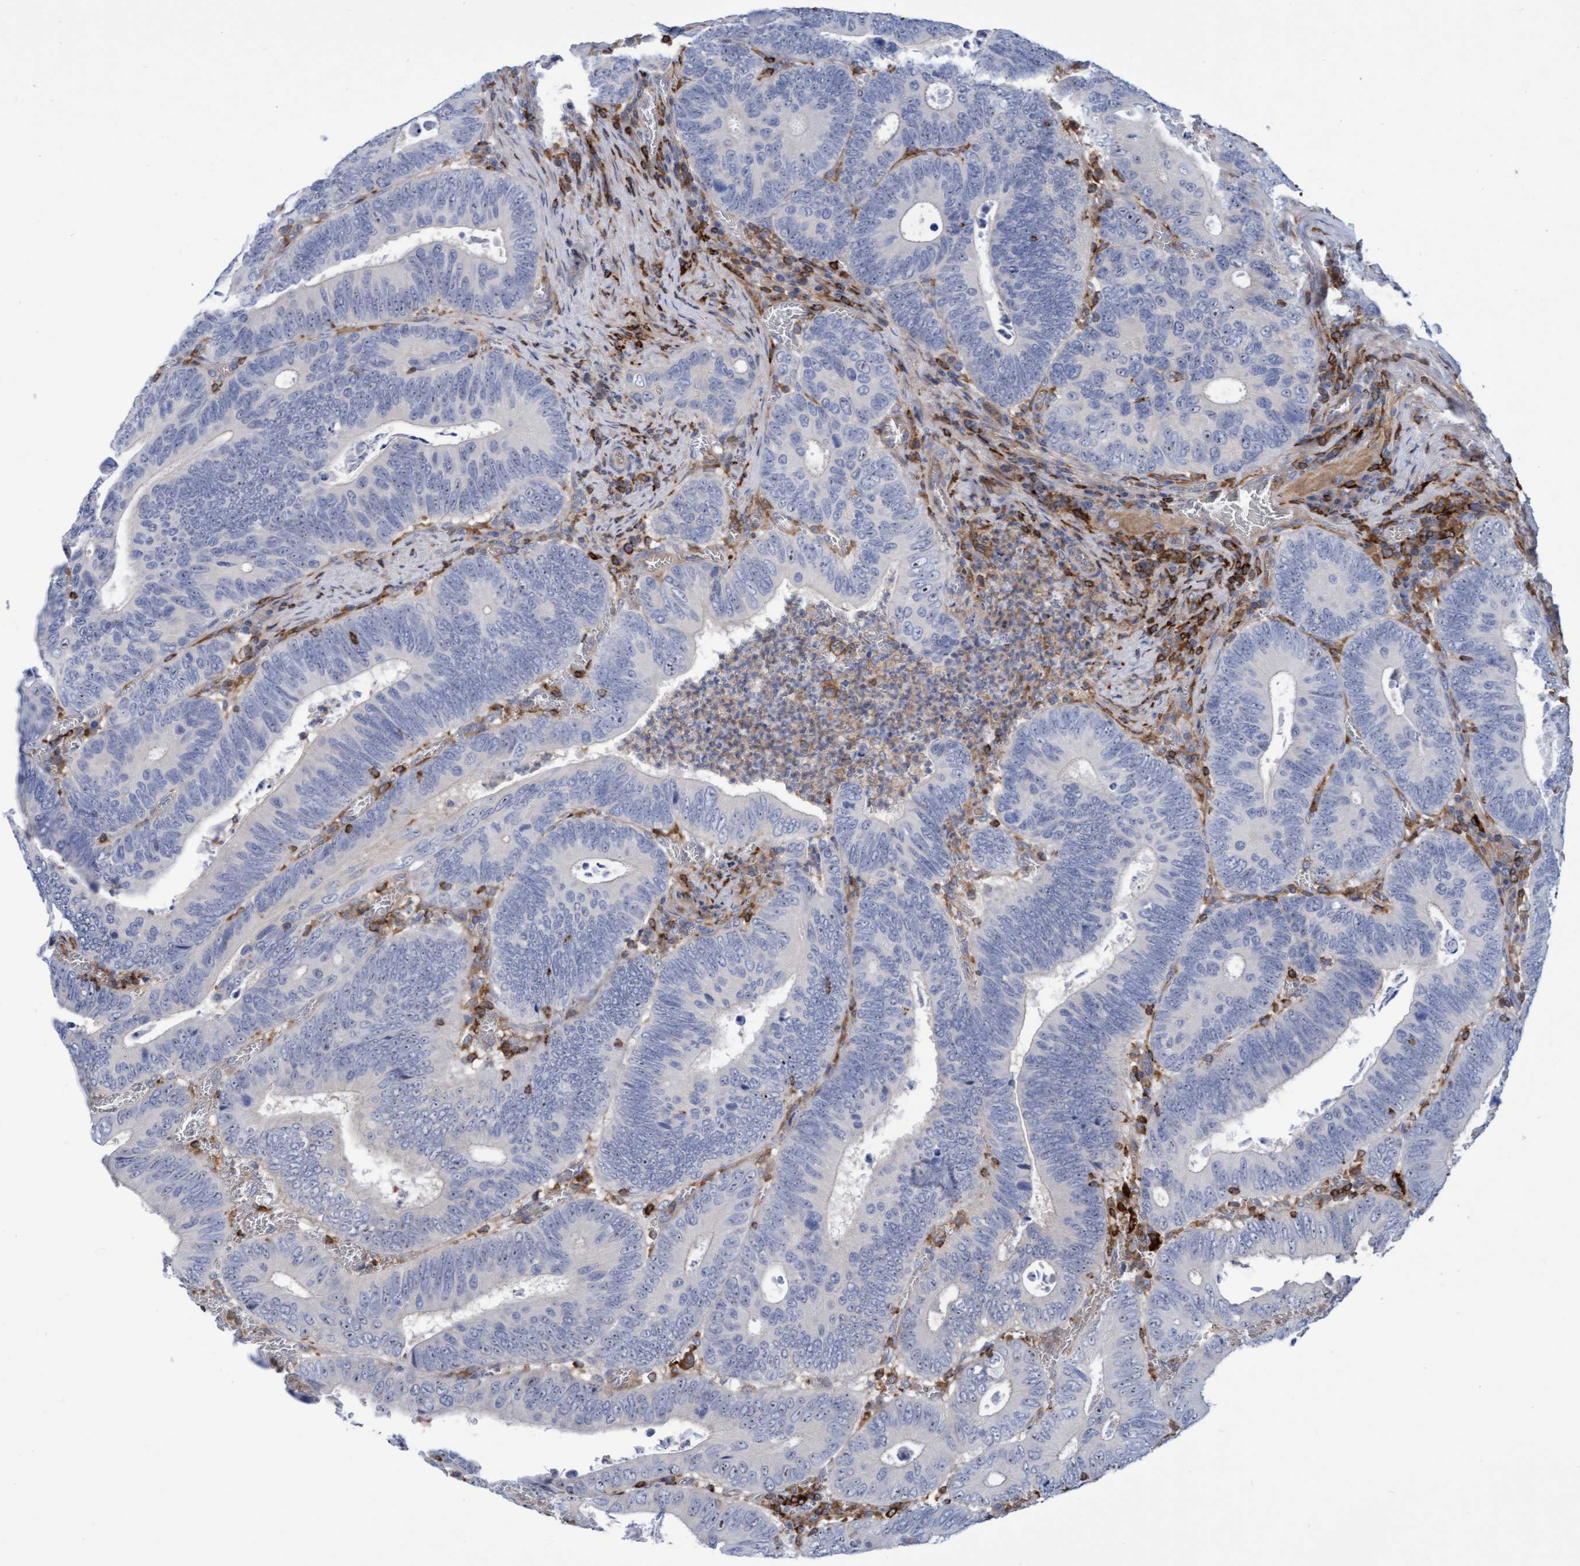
{"staining": {"intensity": "negative", "quantity": "none", "location": "none"}, "tissue": "colorectal cancer", "cell_type": "Tumor cells", "image_type": "cancer", "snomed": [{"axis": "morphology", "description": "Inflammation, NOS"}, {"axis": "morphology", "description": "Adenocarcinoma, NOS"}, {"axis": "topography", "description": "Colon"}], "caption": "IHC of colorectal adenocarcinoma reveals no positivity in tumor cells.", "gene": "FNBP1", "patient": {"sex": "male", "age": 72}}